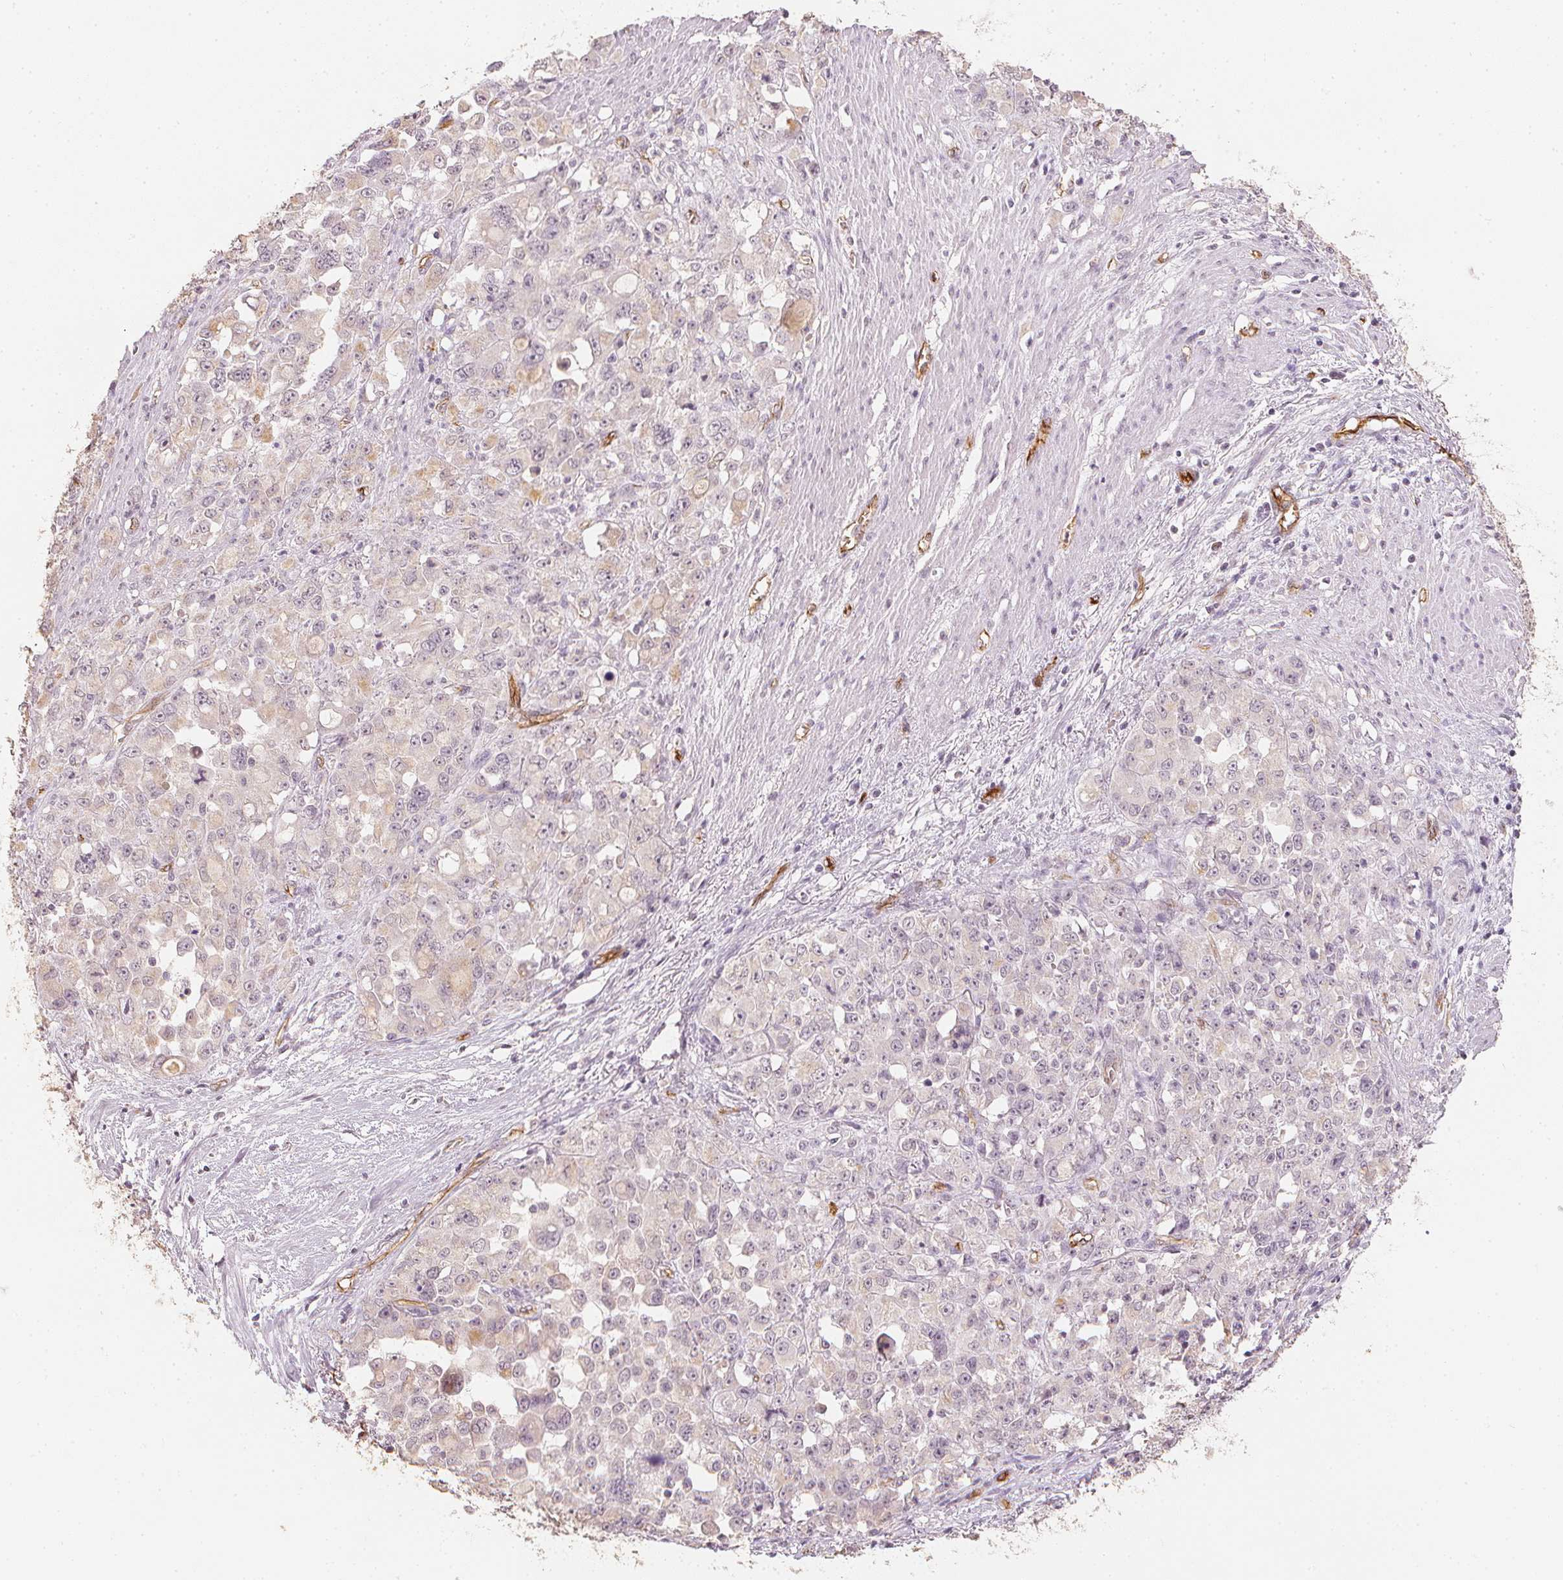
{"staining": {"intensity": "weak", "quantity": "<25%", "location": "cytoplasmic/membranous"}, "tissue": "stomach cancer", "cell_type": "Tumor cells", "image_type": "cancer", "snomed": [{"axis": "morphology", "description": "Adenocarcinoma, NOS"}, {"axis": "topography", "description": "Stomach"}], "caption": "DAB immunohistochemical staining of adenocarcinoma (stomach) reveals no significant staining in tumor cells.", "gene": "CIB1", "patient": {"sex": "female", "age": 76}}